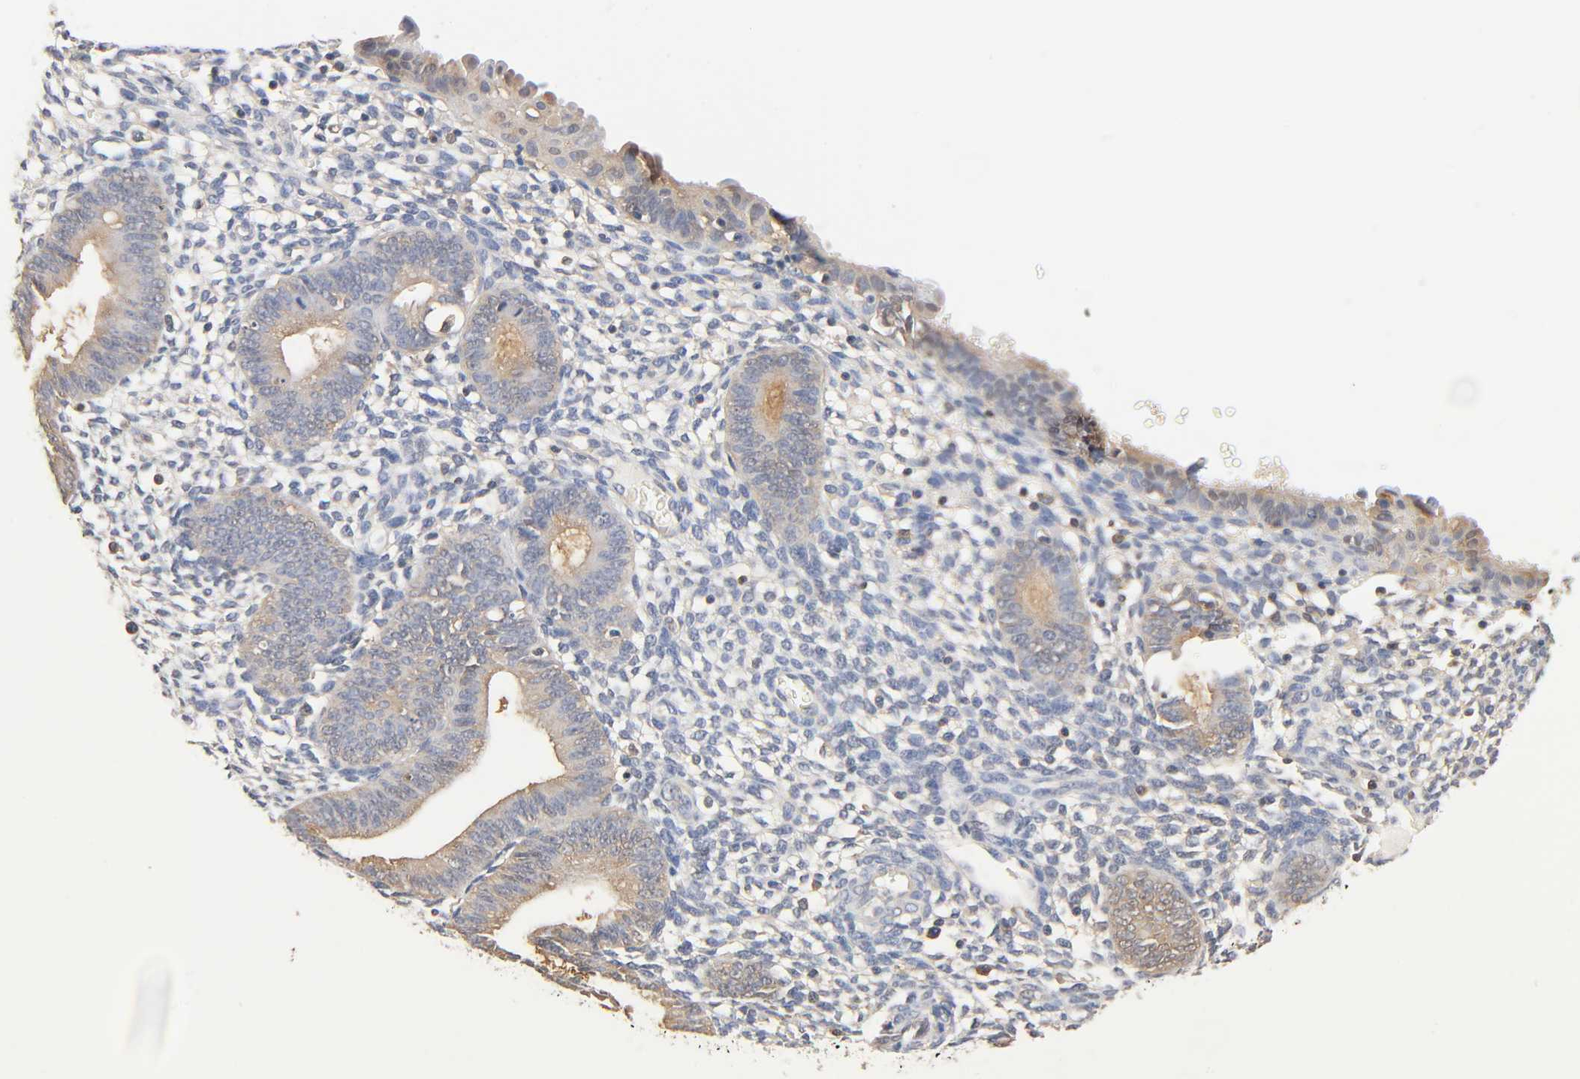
{"staining": {"intensity": "weak", "quantity": "<25%", "location": "cytoplasmic/membranous"}, "tissue": "endometrium", "cell_type": "Cells in endometrial stroma", "image_type": "normal", "snomed": [{"axis": "morphology", "description": "Normal tissue, NOS"}, {"axis": "topography", "description": "Endometrium"}], "caption": "This photomicrograph is of normal endometrium stained with immunohistochemistry (IHC) to label a protein in brown with the nuclei are counter-stained blue. There is no expression in cells in endometrial stroma. (Brightfield microscopy of DAB (3,3'-diaminobenzidine) IHC at high magnification).", "gene": "ALDOA", "patient": {"sex": "female", "age": 61}}